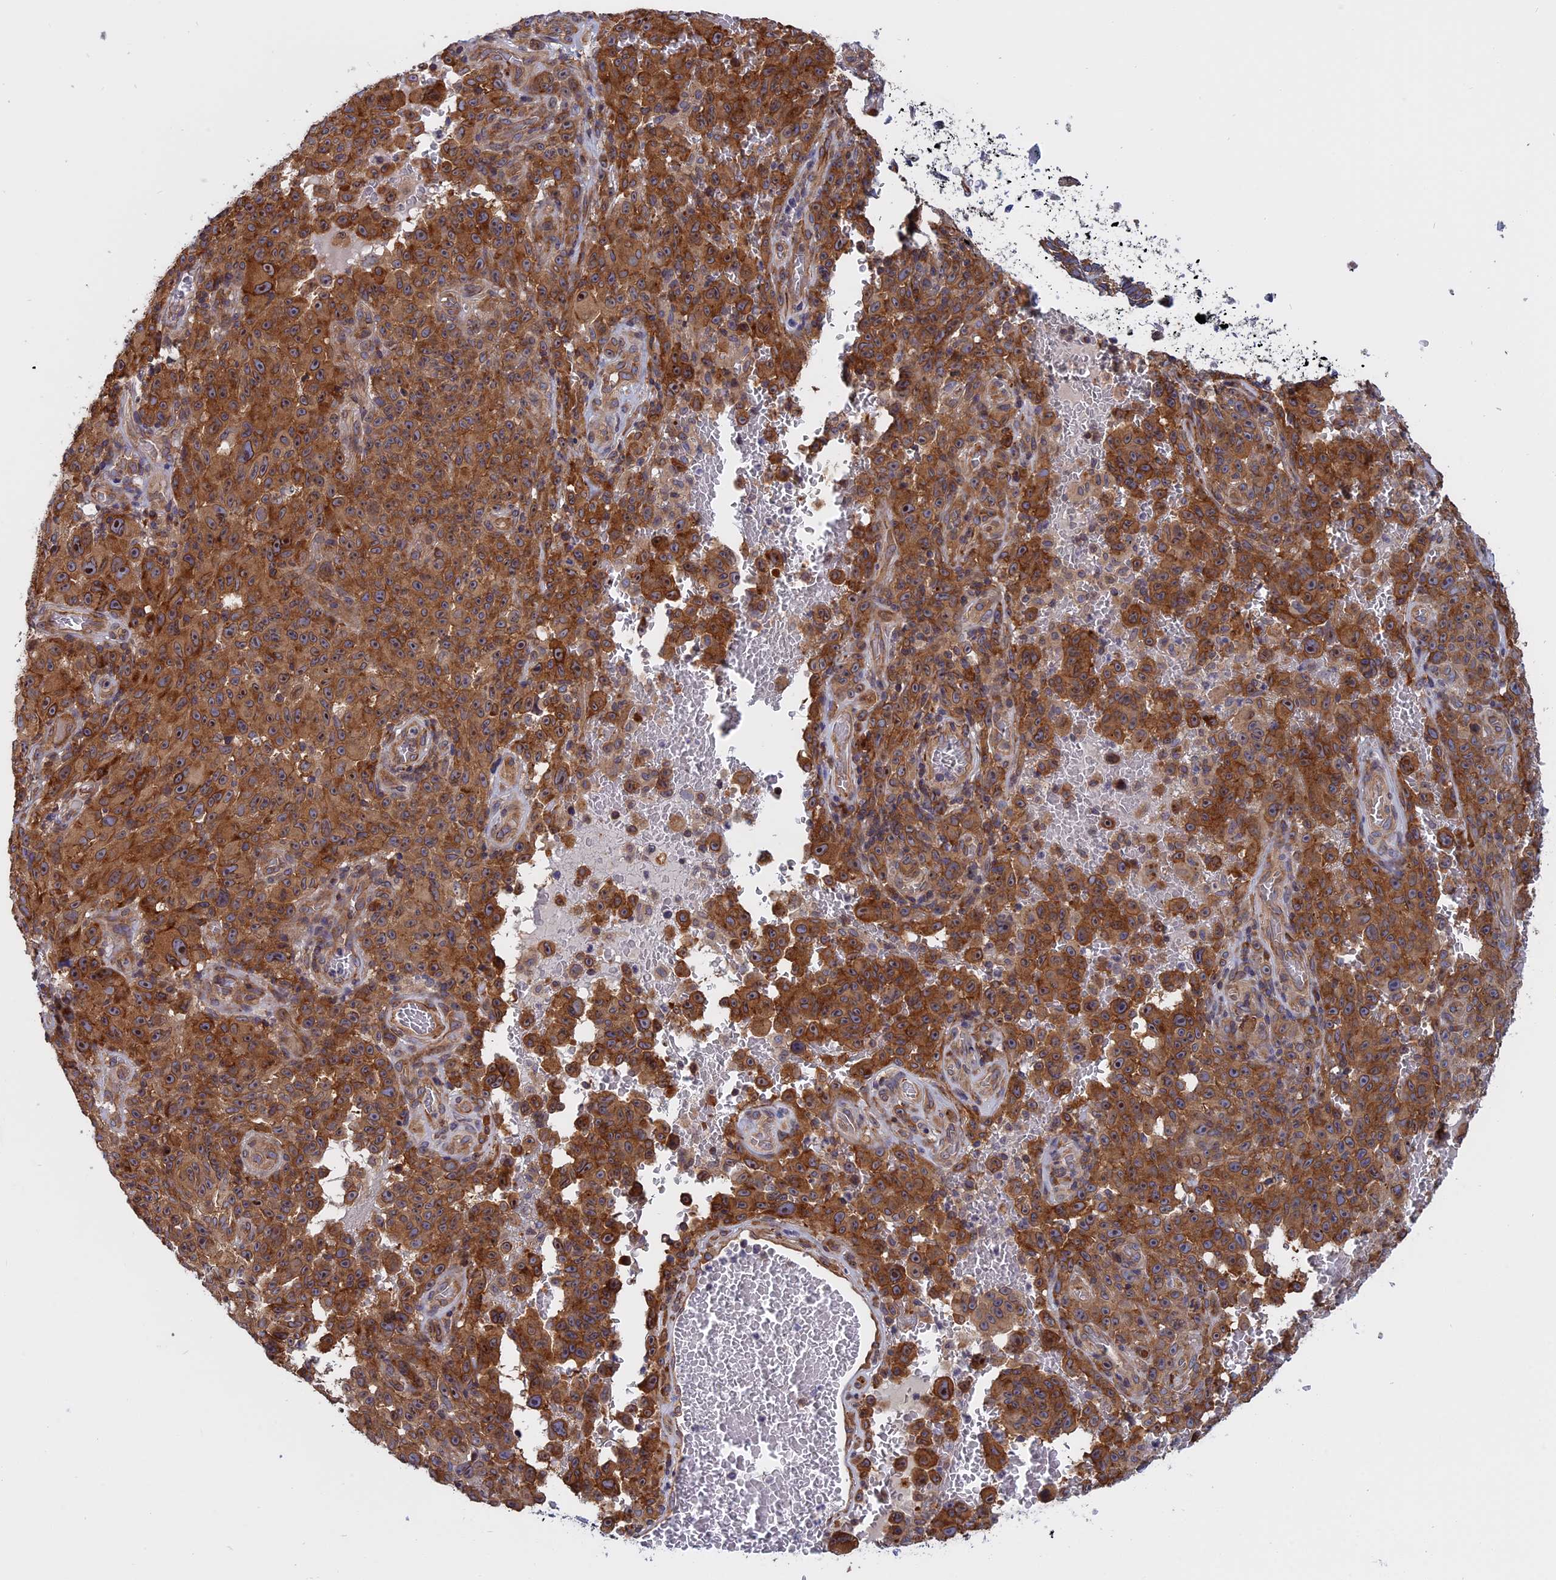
{"staining": {"intensity": "moderate", "quantity": ">75%", "location": "cytoplasmic/membranous"}, "tissue": "melanoma", "cell_type": "Tumor cells", "image_type": "cancer", "snomed": [{"axis": "morphology", "description": "Malignant melanoma, NOS"}, {"axis": "topography", "description": "Skin"}], "caption": "Malignant melanoma tissue demonstrates moderate cytoplasmic/membranous expression in approximately >75% of tumor cells, visualized by immunohistochemistry. The staining is performed using DAB (3,3'-diaminobenzidine) brown chromogen to label protein expression. The nuclei are counter-stained blue using hematoxylin.", "gene": "NAA10", "patient": {"sex": "female", "age": 82}}